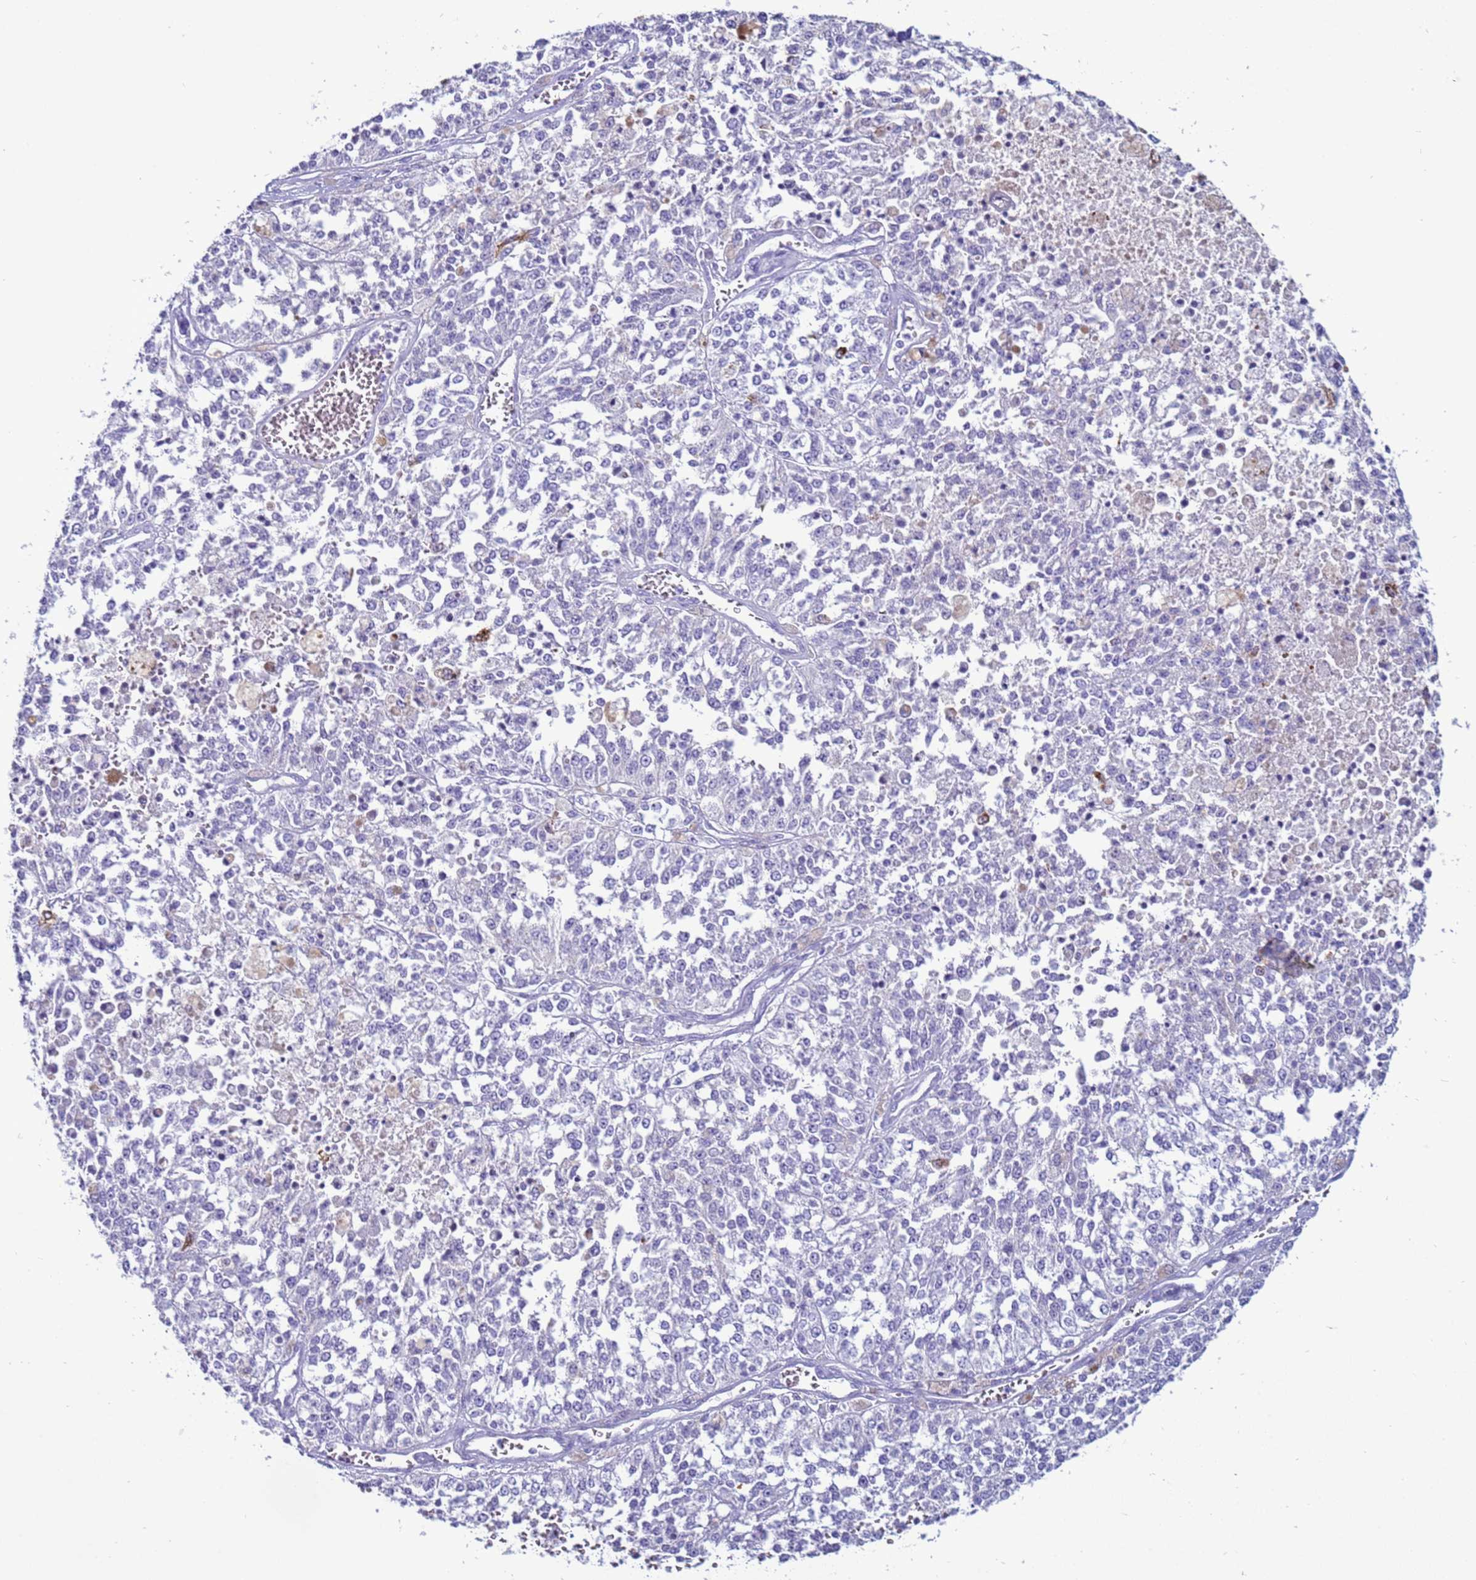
{"staining": {"intensity": "negative", "quantity": "none", "location": "none"}, "tissue": "melanoma", "cell_type": "Tumor cells", "image_type": "cancer", "snomed": [{"axis": "morphology", "description": "Malignant melanoma, NOS"}, {"axis": "topography", "description": "Skin"}], "caption": "Immunohistochemistry (IHC) of human malignant melanoma displays no positivity in tumor cells.", "gene": "CST4", "patient": {"sex": "female", "age": 64}}